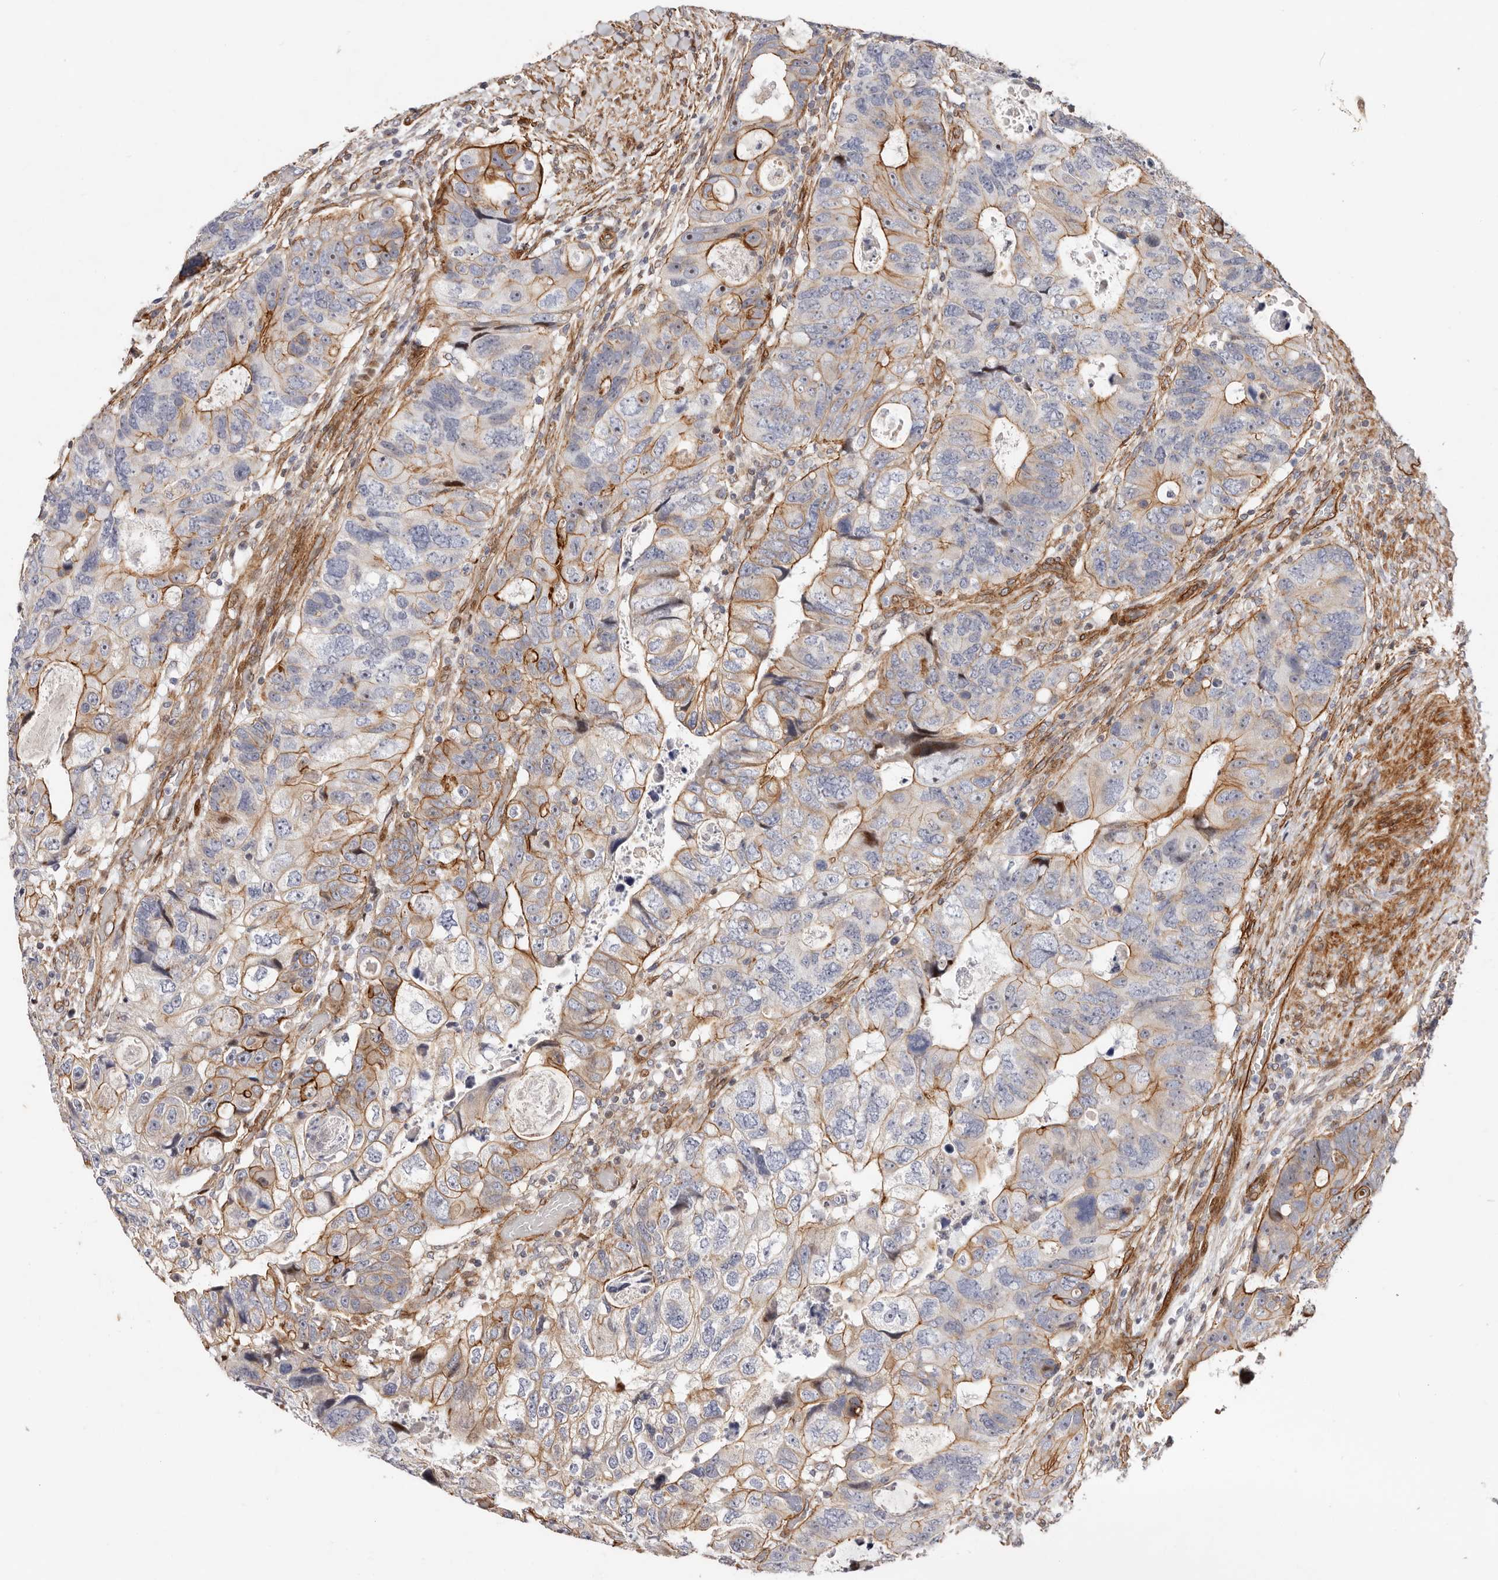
{"staining": {"intensity": "strong", "quantity": "<25%", "location": "cytoplasmic/membranous"}, "tissue": "colorectal cancer", "cell_type": "Tumor cells", "image_type": "cancer", "snomed": [{"axis": "morphology", "description": "Adenocarcinoma, NOS"}, {"axis": "topography", "description": "Rectum"}], "caption": "Immunohistochemical staining of colorectal cancer reveals medium levels of strong cytoplasmic/membranous protein positivity in approximately <25% of tumor cells. The staining was performed using DAB (3,3'-diaminobenzidine), with brown indicating positive protein expression. Nuclei are stained blue with hematoxylin.", "gene": "EPHX3", "patient": {"sex": "male", "age": 59}}